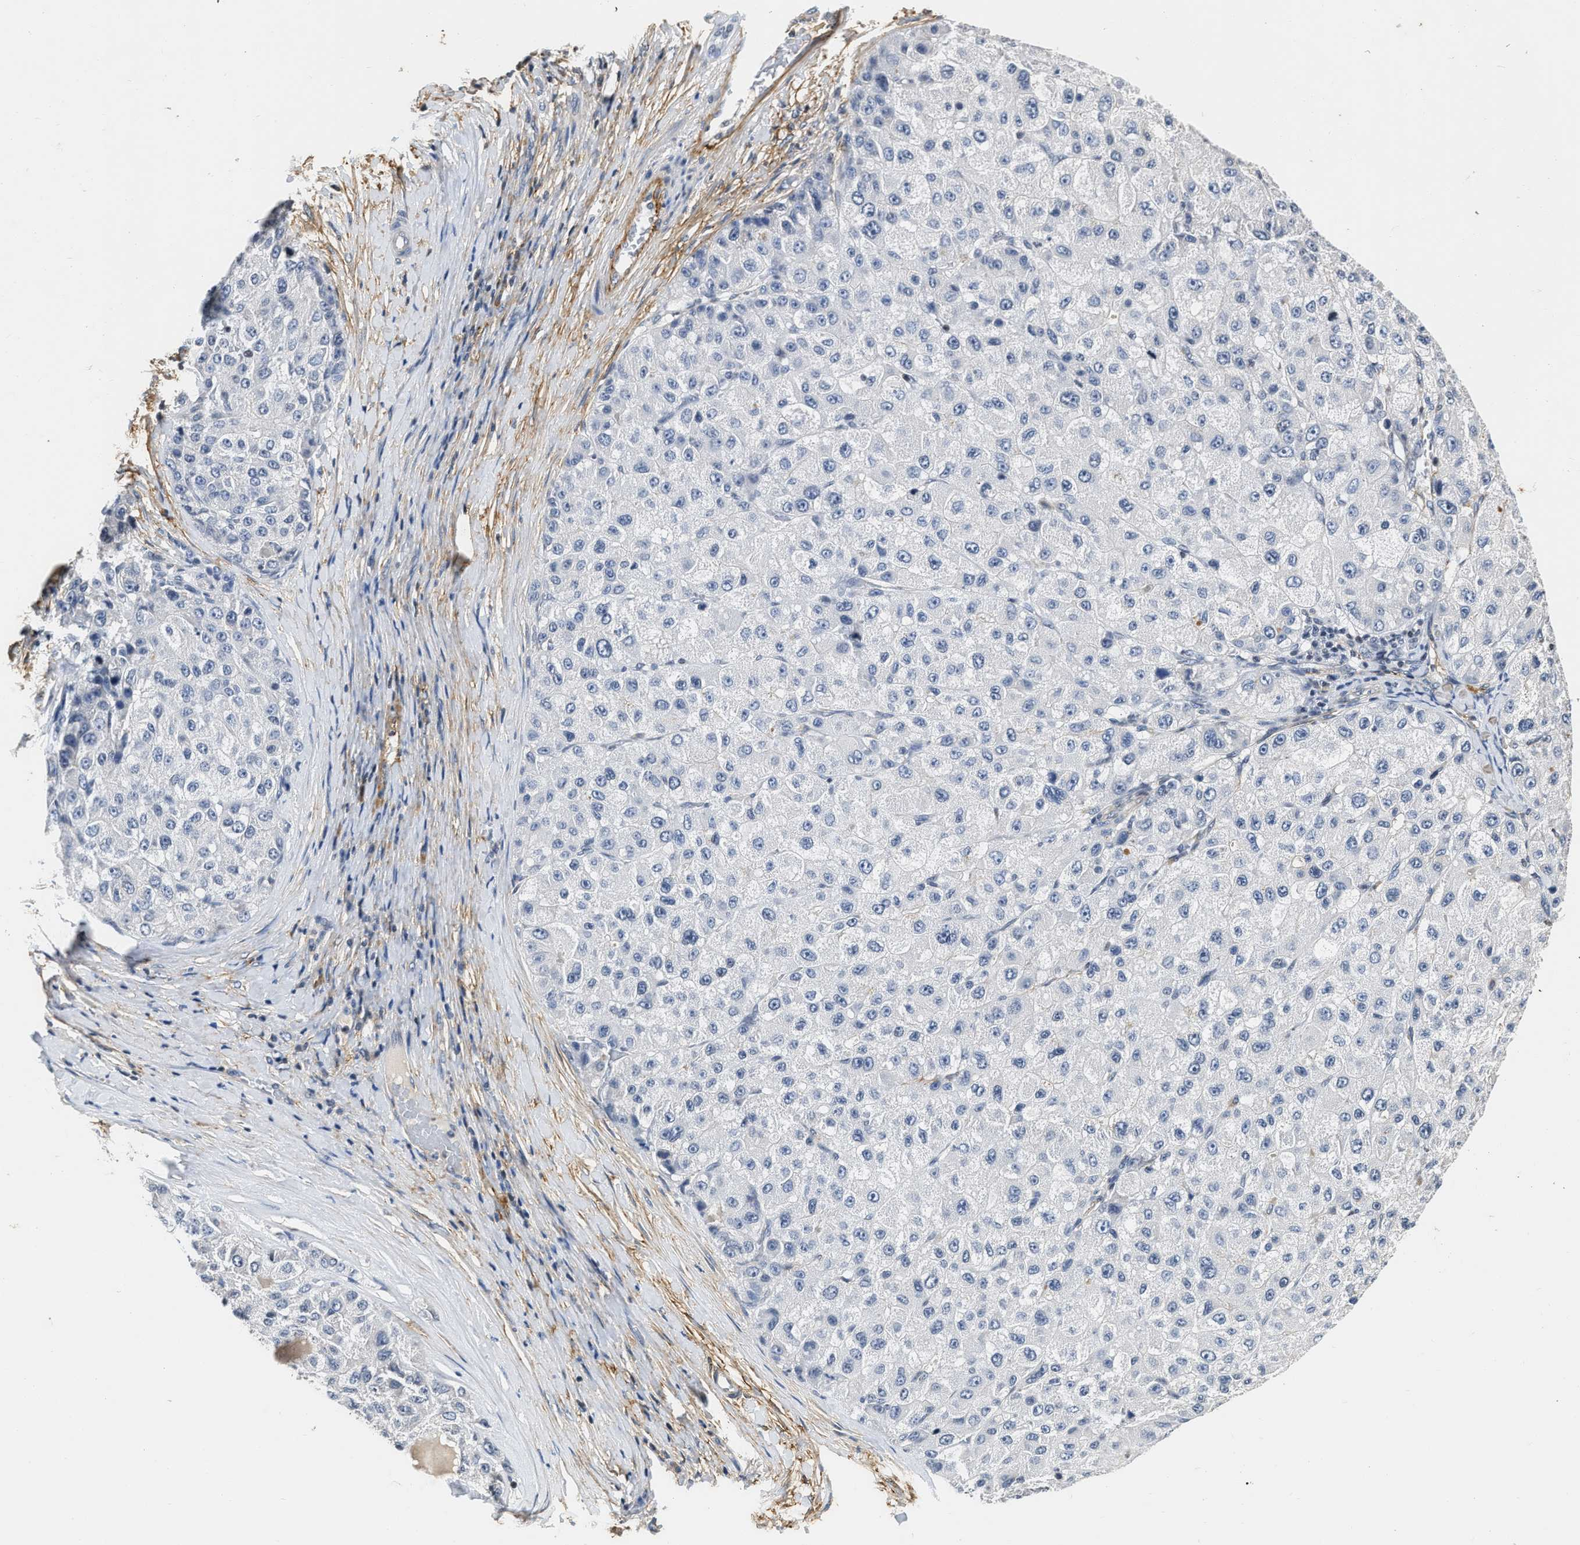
{"staining": {"intensity": "negative", "quantity": "none", "location": "none"}, "tissue": "liver cancer", "cell_type": "Tumor cells", "image_type": "cancer", "snomed": [{"axis": "morphology", "description": "Carcinoma, Hepatocellular, NOS"}, {"axis": "topography", "description": "Liver"}], "caption": "This is a histopathology image of immunohistochemistry staining of liver cancer (hepatocellular carcinoma), which shows no expression in tumor cells.", "gene": "FBLN2", "patient": {"sex": "male", "age": 80}}